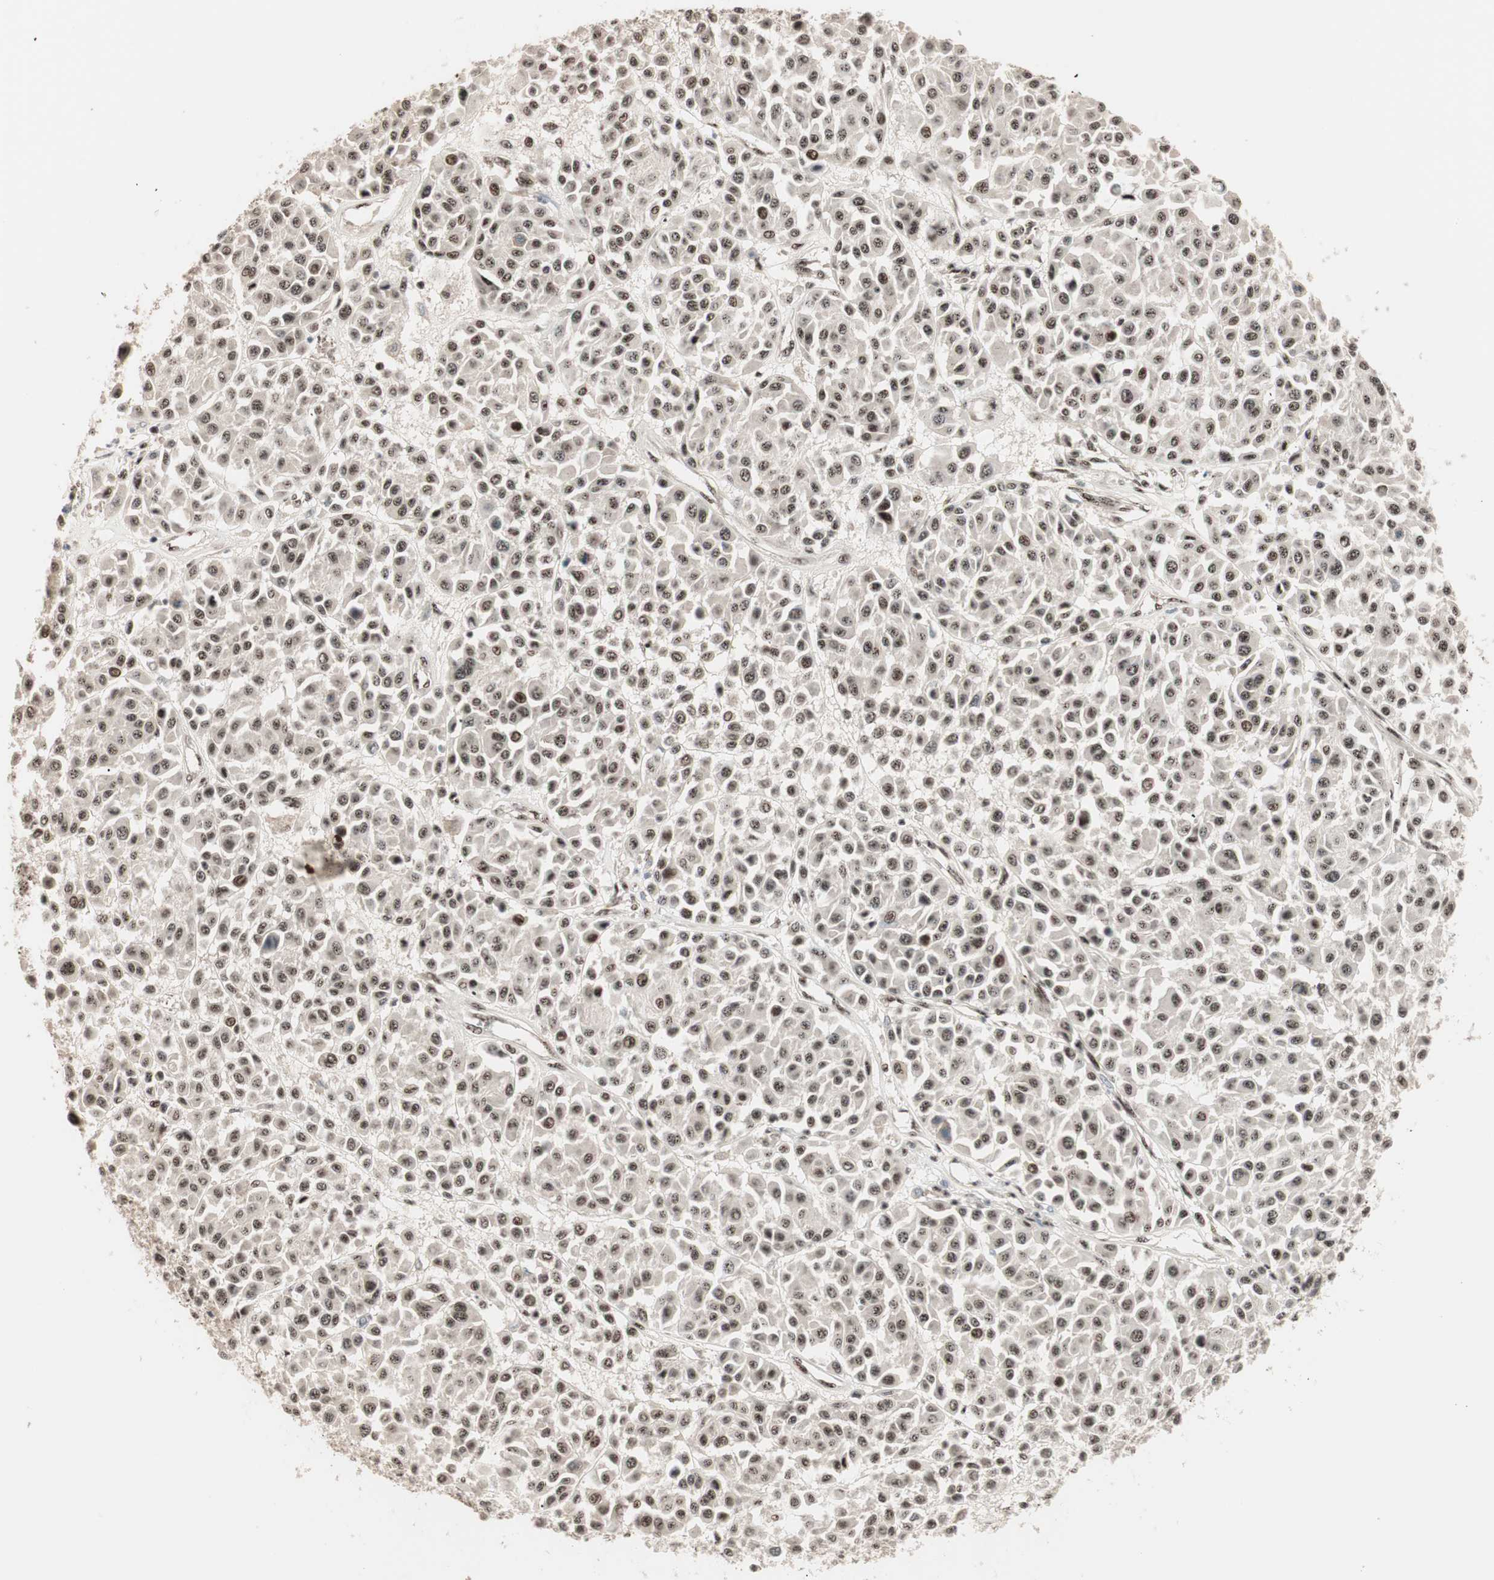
{"staining": {"intensity": "moderate", "quantity": ">75%", "location": "nuclear"}, "tissue": "melanoma", "cell_type": "Tumor cells", "image_type": "cancer", "snomed": [{"axis": "morphology", "description": "Malignant melanoma, Metastatic site"}, {"axis": "topography", "description": "Soft tissue"}], "caption": "A brown stain shows moderate nuclear staining of a protein in melanoma tumor cells.", "gene": "NR5A2", "patient": {"sex": "male", "age": 41}}